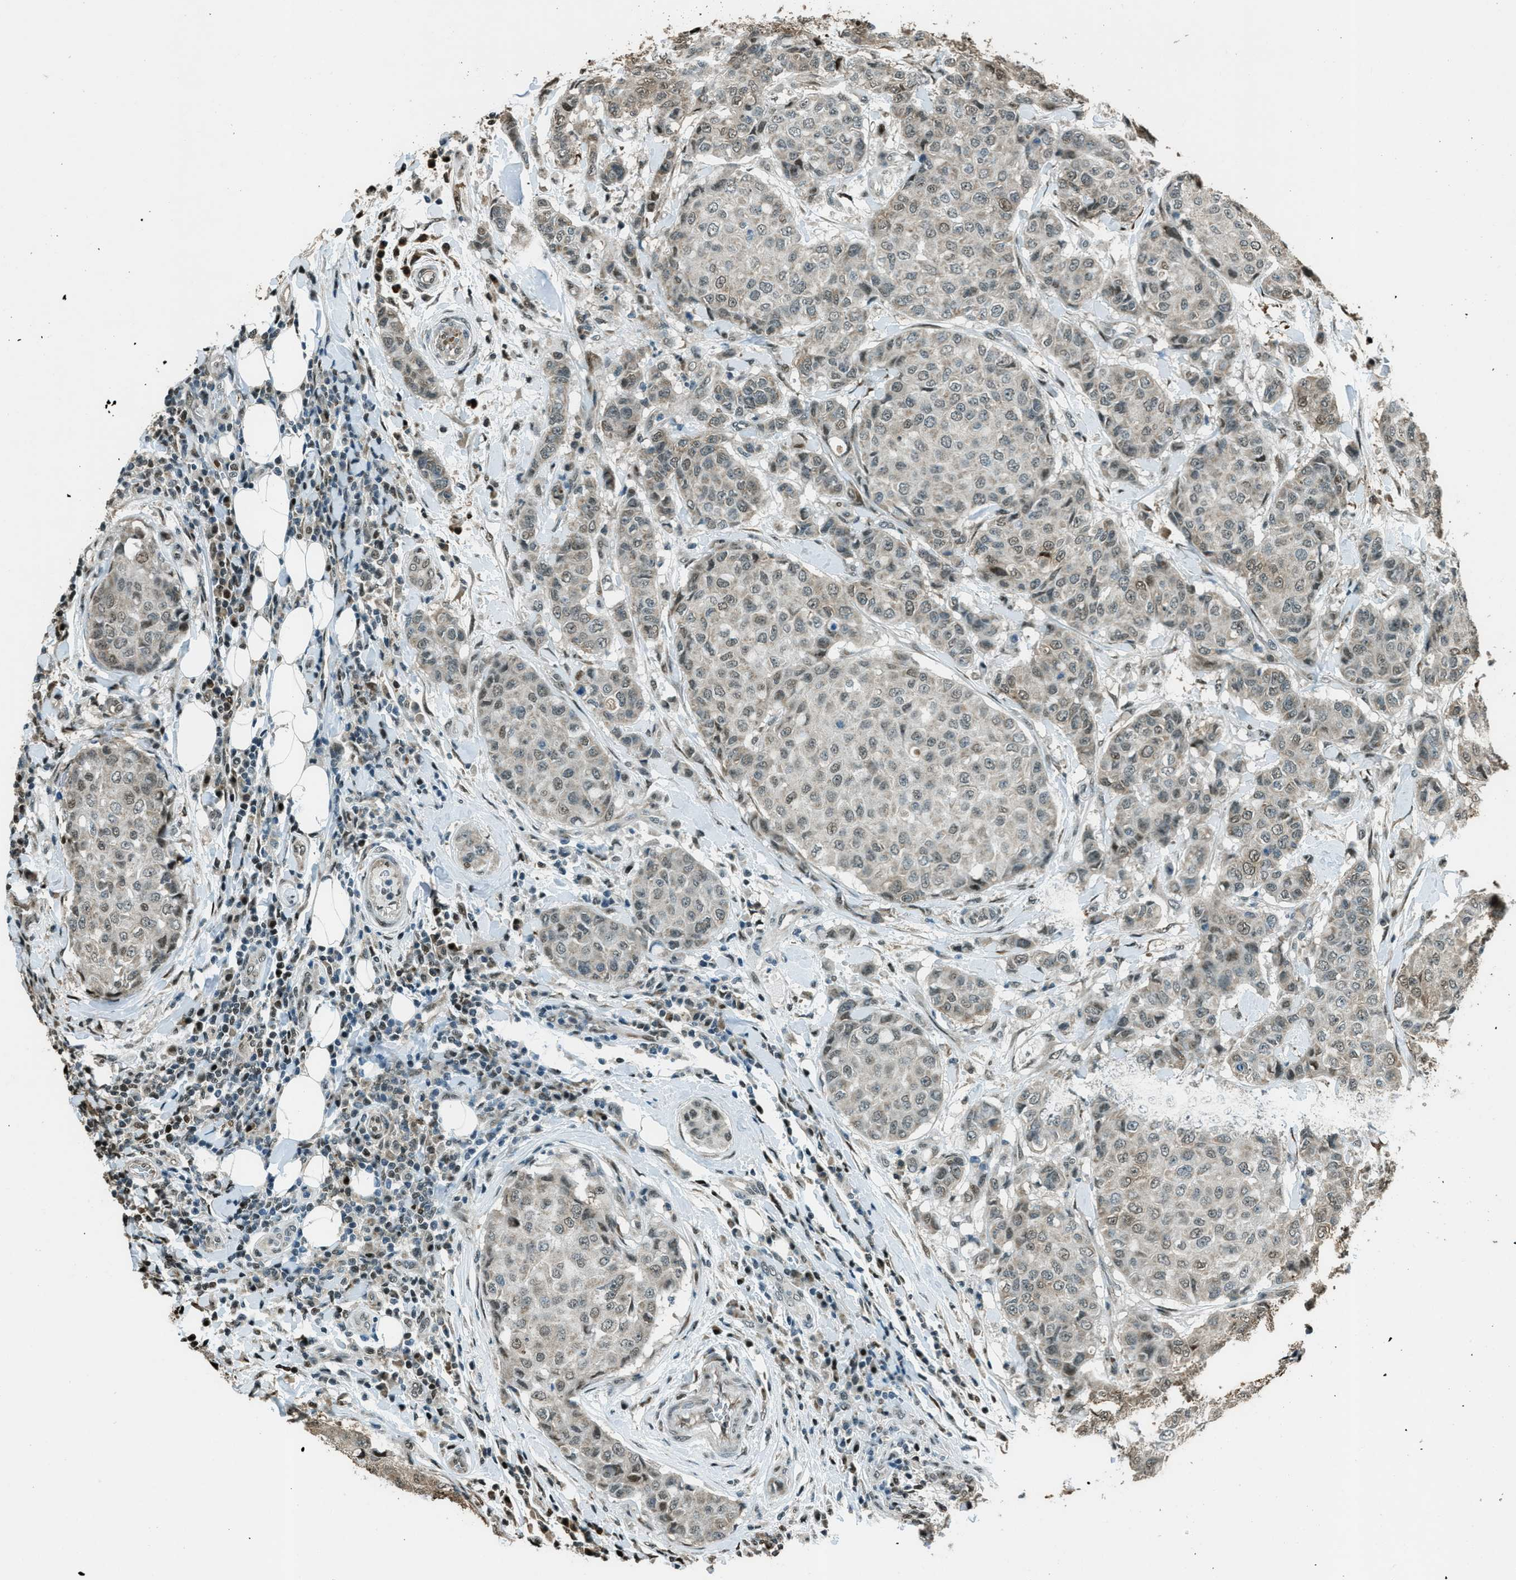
{"staining": {"intensity": "weak", "quantity": "25%-75%", "location": "nuclear"}, "tissue": "breast cancer", "cell_type": "Tumor cells", "image_type": "cancer", "snomed": [{"axis": "morphology", "description": "Duct carcinoma"}, {"axis": "topography", "description": "Breast"}], "caption": "Protein expression analysis of human breast cancer (intraductal carcinoma) reveals weak nuclear staining in about 25%-75% of tumor cells.", "gene": "TARDBP", "patient": {"sex": "female", "age": 27}}